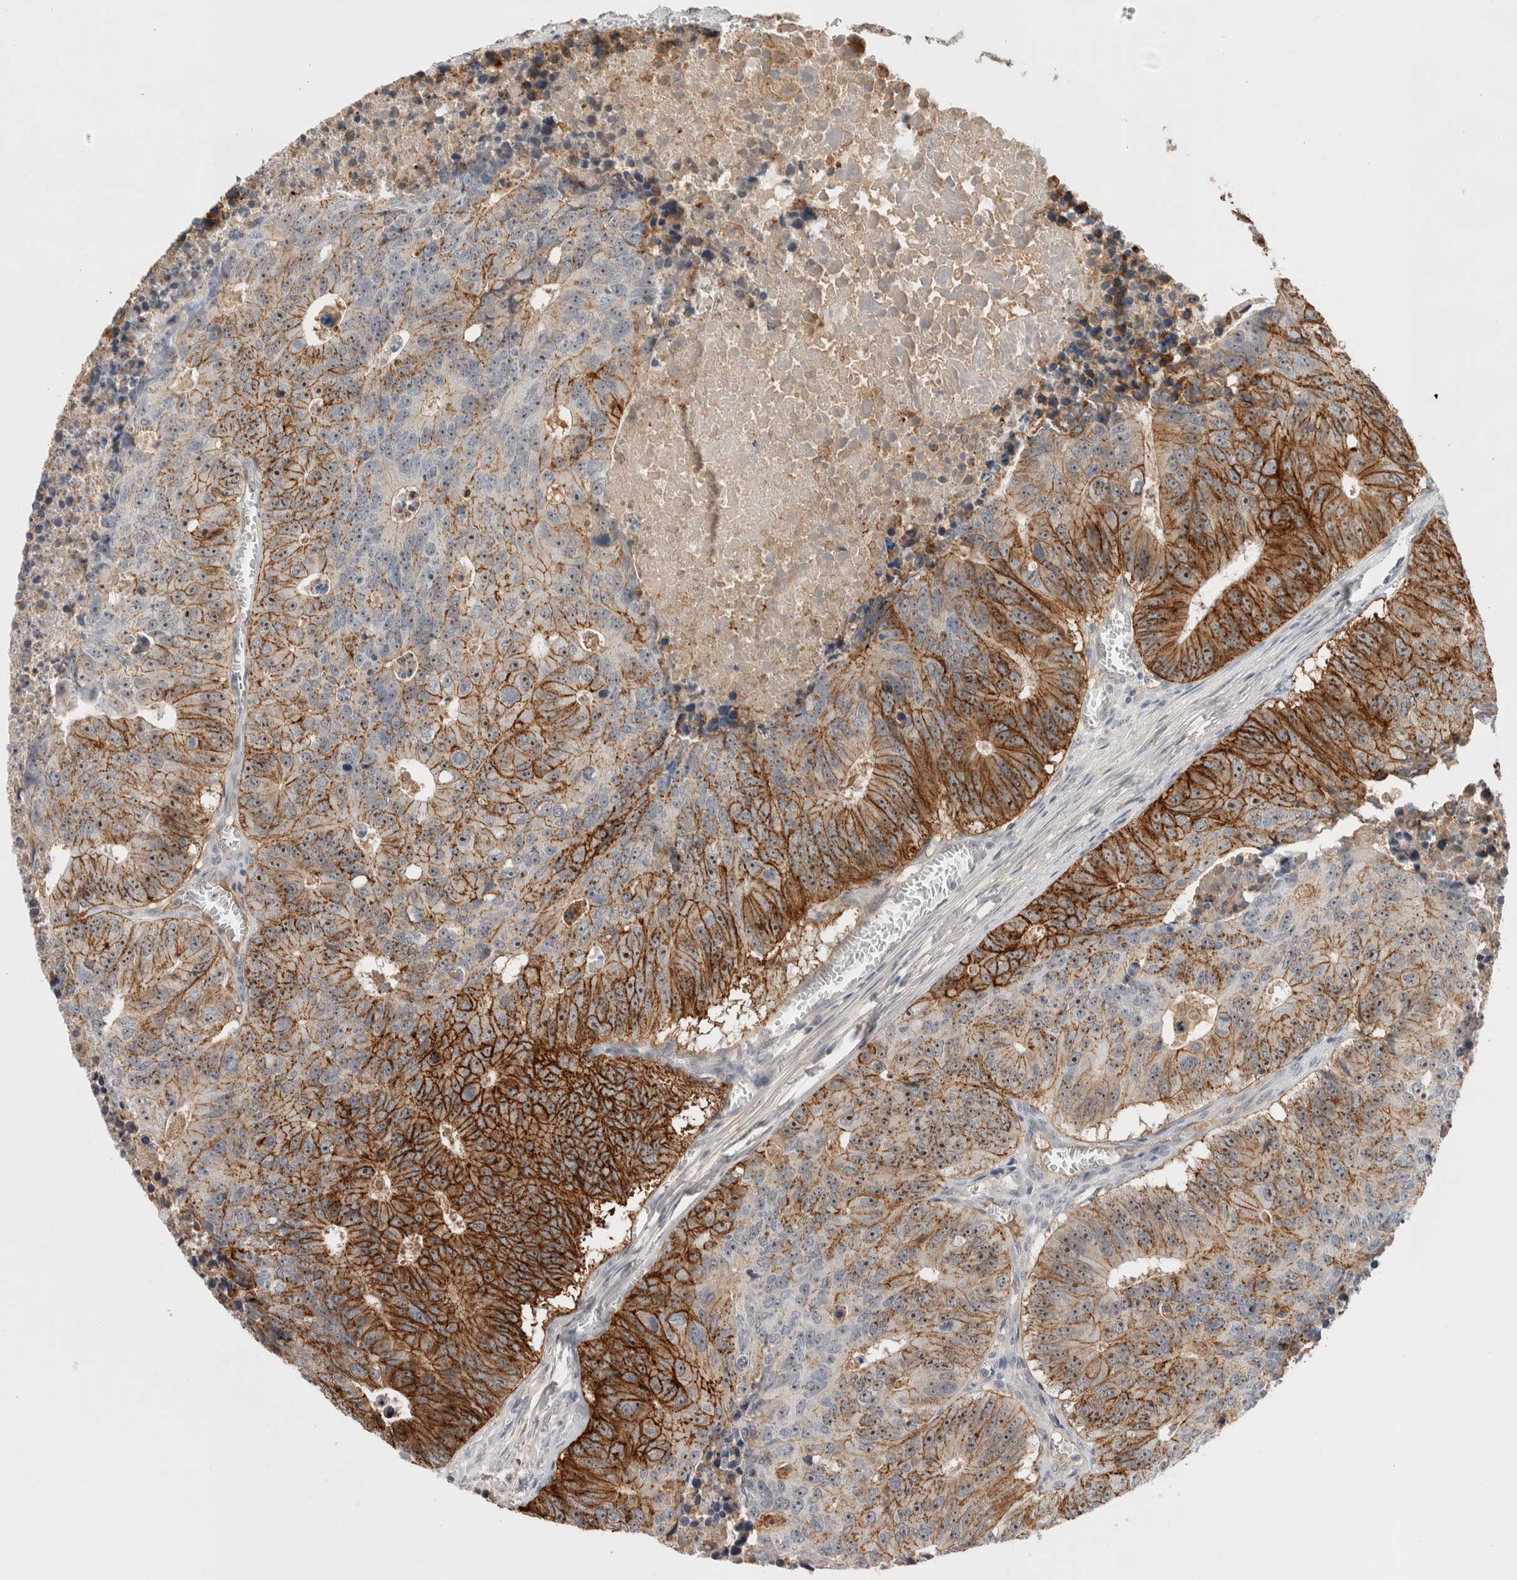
{"staining": {"intensity": "strong", "quantity": ">75%", "location": "cytoplasmic/membranous,nuclear"}, "tissue": "colorectal cancer", "cell_type": "Tumor cells", "image_type": "cancer", "snomed": [{"axis": "morphology", "description": "Adenocarcinoma, NOS"}, {"axis": "topography", "description": "Colon"}], "caption": "IHC image of human colorectal cancer (adenocarcinoma) stained for a protein (brown), which shows high levels of strong cytoplasmic/membranous and nuclear positivity in about >75% of tumor cells.", "gene": "HCN3", "patient": {"sex": "male", "age": 87}}